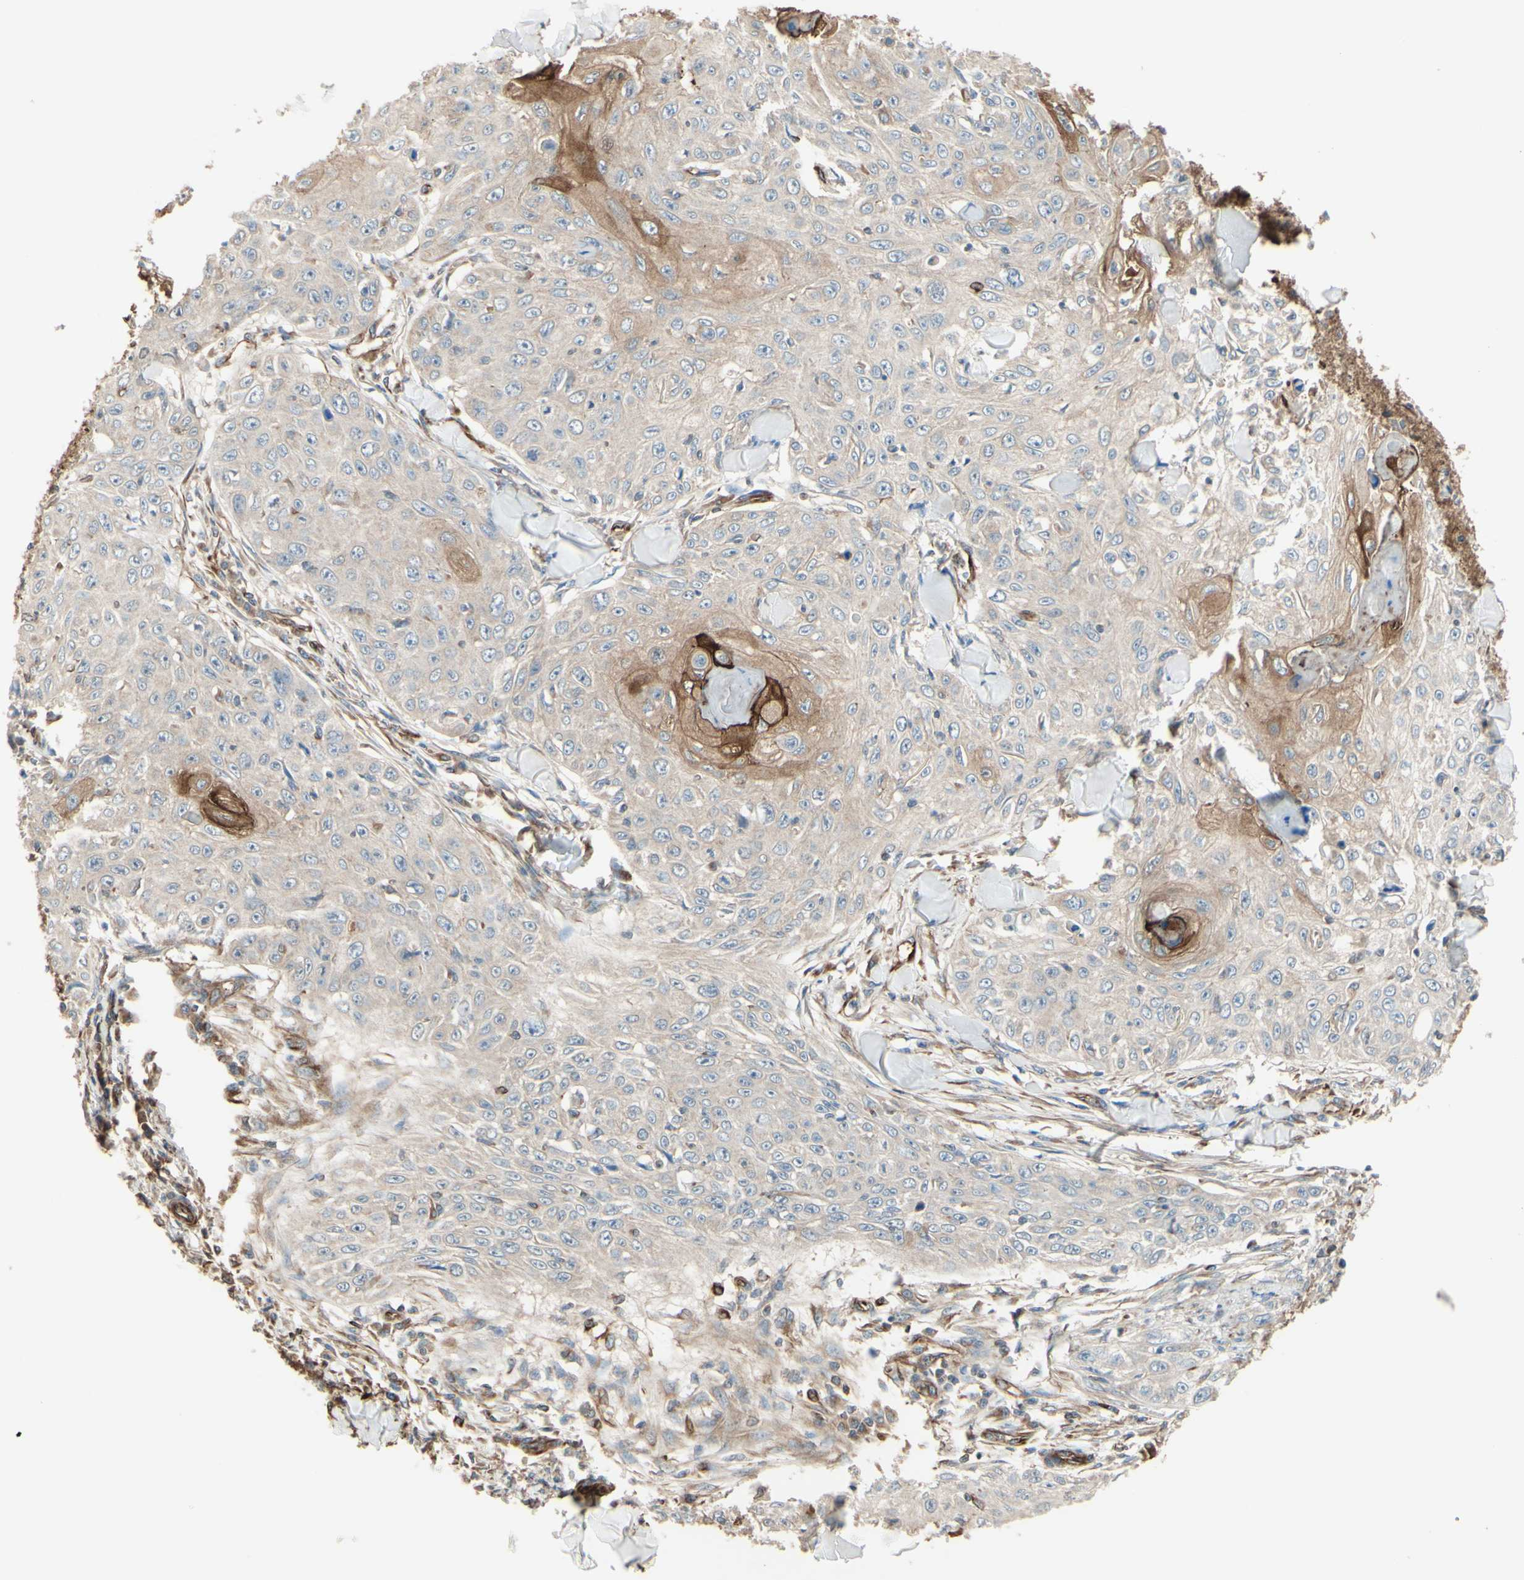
{"staining": {"intensity": "weak", "quantity": "<25%", "location": "cytoplasmic/membranous"}, "tissue": "skin cancer", "cell_type": "Tumor cells", "image_type": "cancer", "snomed": [{"axis": "morphology", "description": "Squamous cell carcinoma, NOS"}, {"axis": "topography", "description": "Skin"}], "caption": "Micrograph shows no significant protein positivity in tumor cells of skin squamous cell carcinoma. The staining is performed using DAB (3,3'-diaminobenzidine) brown chromogen with nuclei counter-stained in using hematoxylin.", "gene": "TRAF2", "patient": {"sex": "male", "age": 86}}